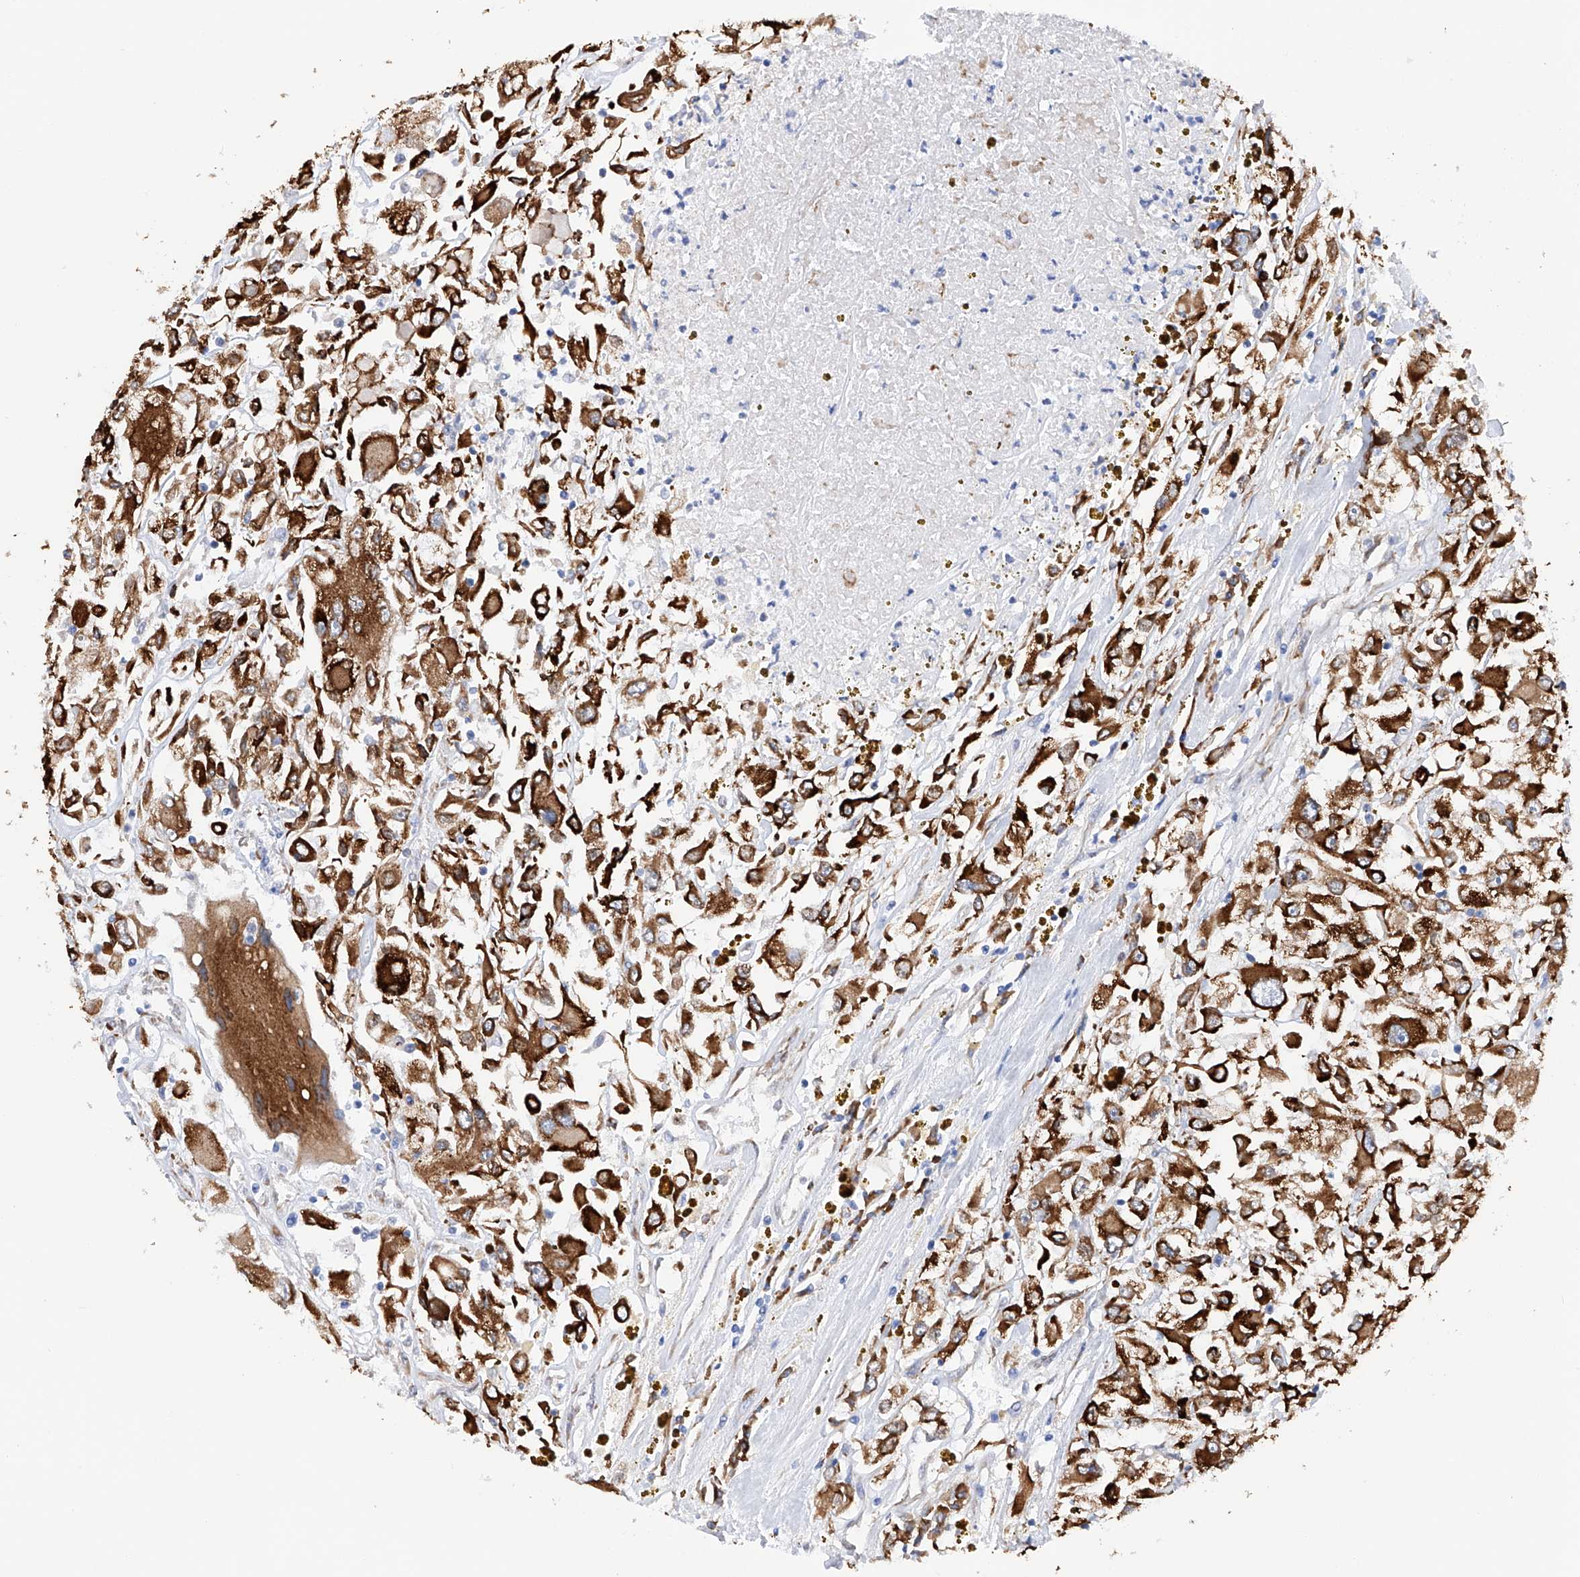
{"staining": {"intensity": "strong", "quantity": ">75%", "location": "cytoplasmic/membranous"}, "tissue": "renal cancer", "cell_type": "Tumor cells", "image_type": "cancer", "snomed": [{"axis": "morphology", "description": "Adenocarcinoma, NOS"}, {"axis": "topography", "description": "Kidney"}], "caption": "Protein analysis of renal cancer (adenocarcinoma) tissue exhibits strong cytoplasmic/membranous positivity in approximately >75% of tumor cells.", "gene": "PDIA5", "patient": {"sex": "female", "age": 52}}